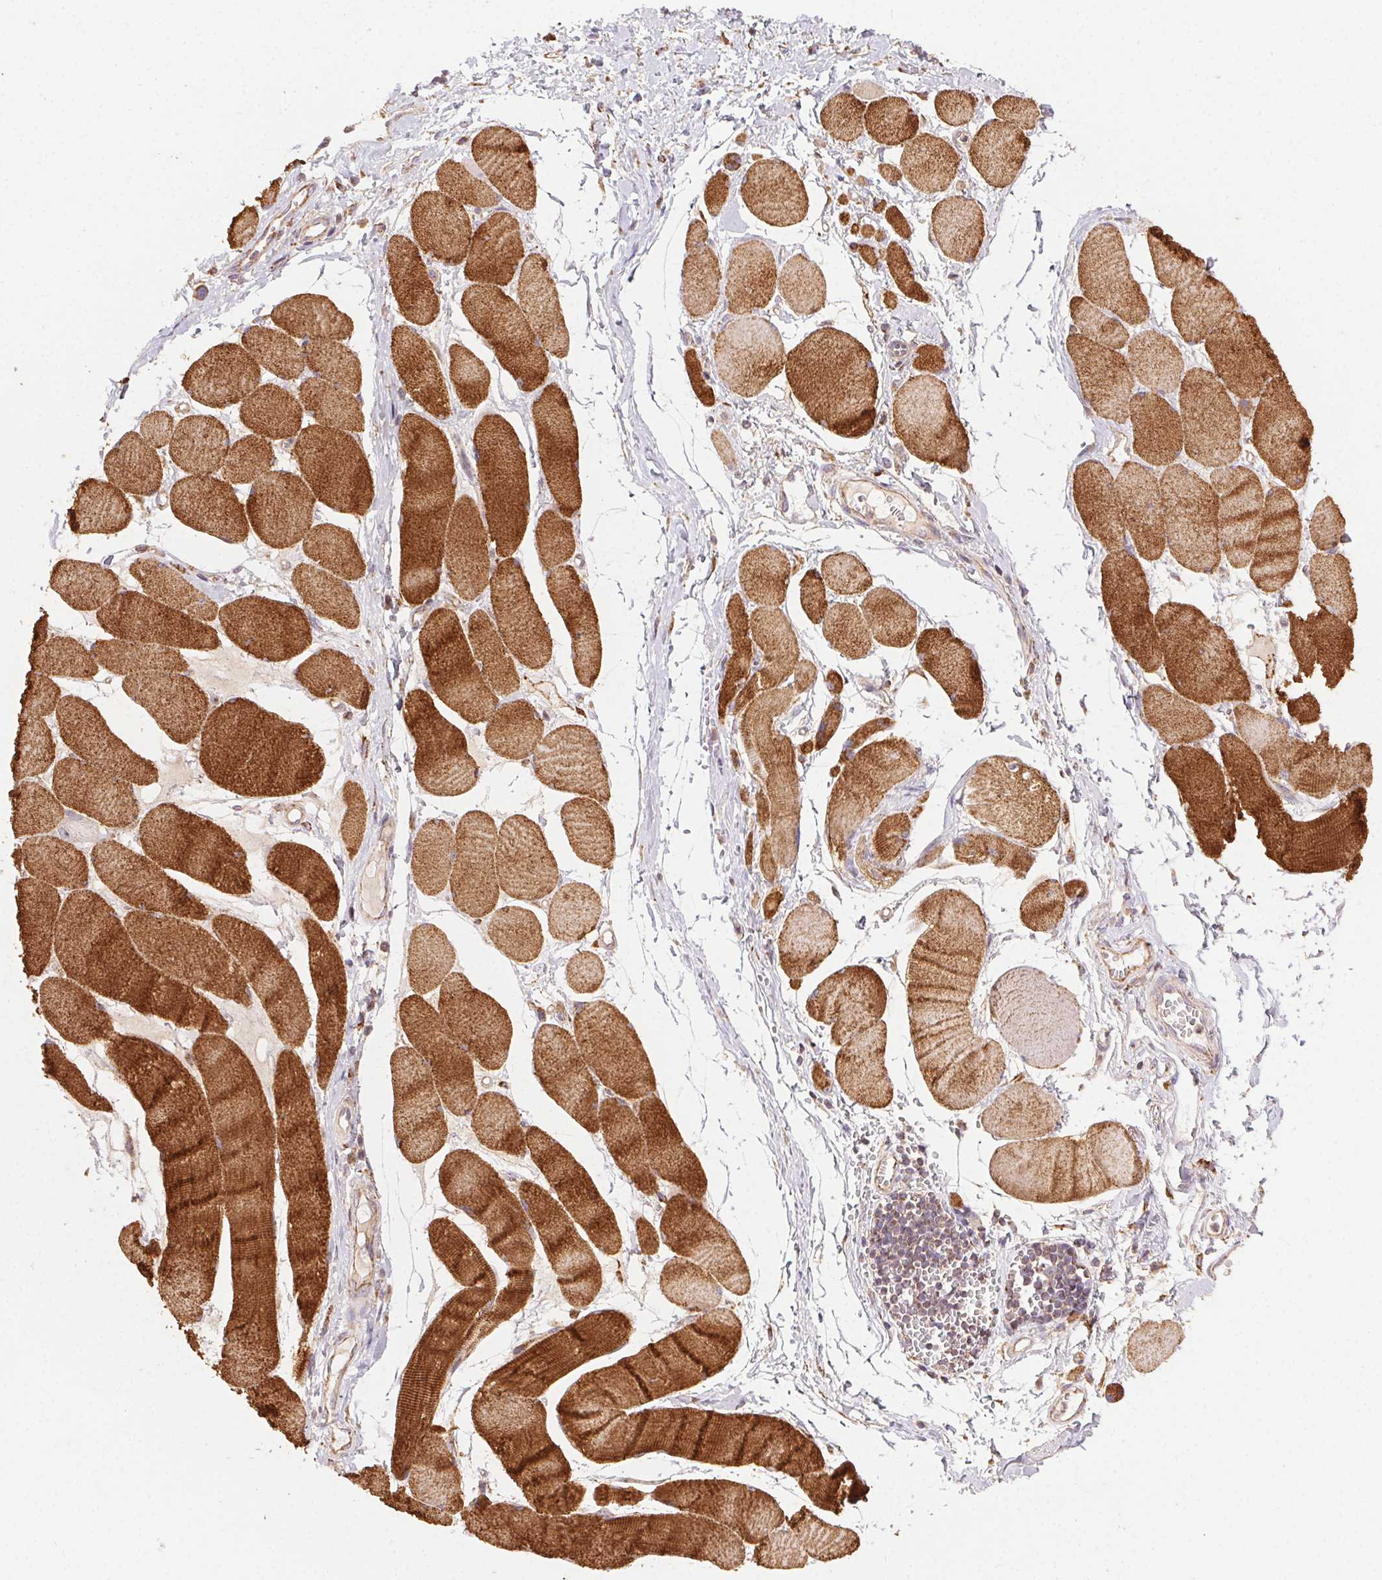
{"staining": {"intensity": "strong", "quantity": ">75%", "location": "cytoplasmic/membranous"}, "tissue": "skeletal muscle", "cell_type": "Myocytes", "image_type": "normal", "snomed": [{"axis": "morphology", "description": "Normal tissue, NOS"}, {"axis": "topography", "description": "Skeletal muscle"}], "caption": "This image shows unremarkable skeletal muscle stained with IHC to label a protein in brown. The cytoplasmic/membranous of myocytes show strong positivity for the protein. Nuclei are counter-stained blue.", "gene": "FNBP1L", "patient": {"sex": "female", "age": 75}}